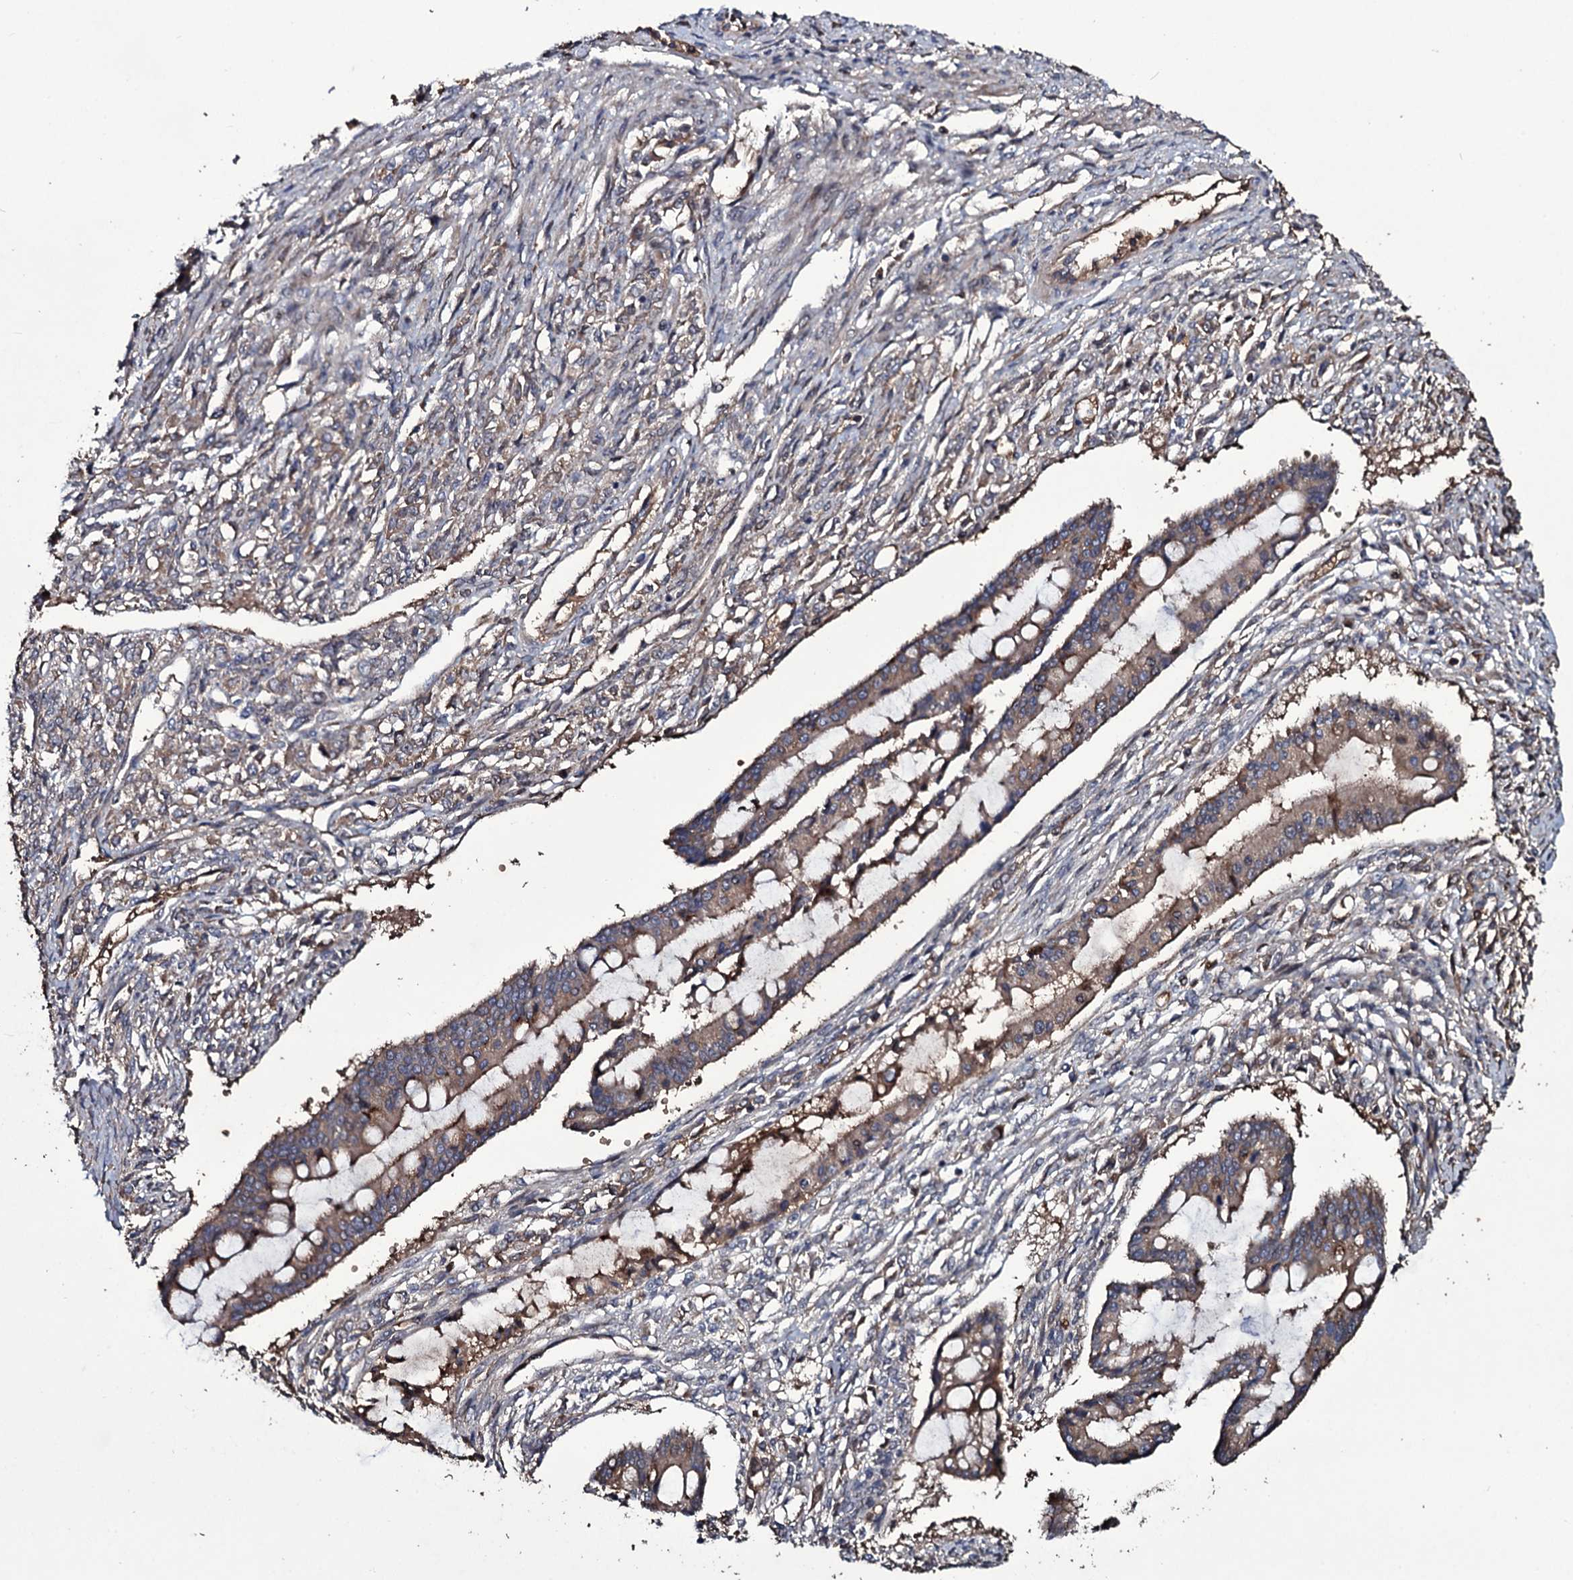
{"staining": {"intensity": "weak", "quantity": ">75%", "location": "cytoplasmic/membranous"}, "tissue": "ovarian cancer", "cell_type": "Tumor cells", "image_type": "cancer", "snomed": [{"axis": "morphology", "description": "Cystadenocarcinoma, mucinous, NOS"}, {"axis": "topography", "description": "Ovary"}], "caption": "Immunohistochemistry (DAB) staining of ovarian cancer displays weak cytoplasmic/membranous protein staining in about >75% of tumor cells. Nuclei are stained in blue.", "gene": "ZSWIM8", "patient": {"sex": "female", "age": 73}}